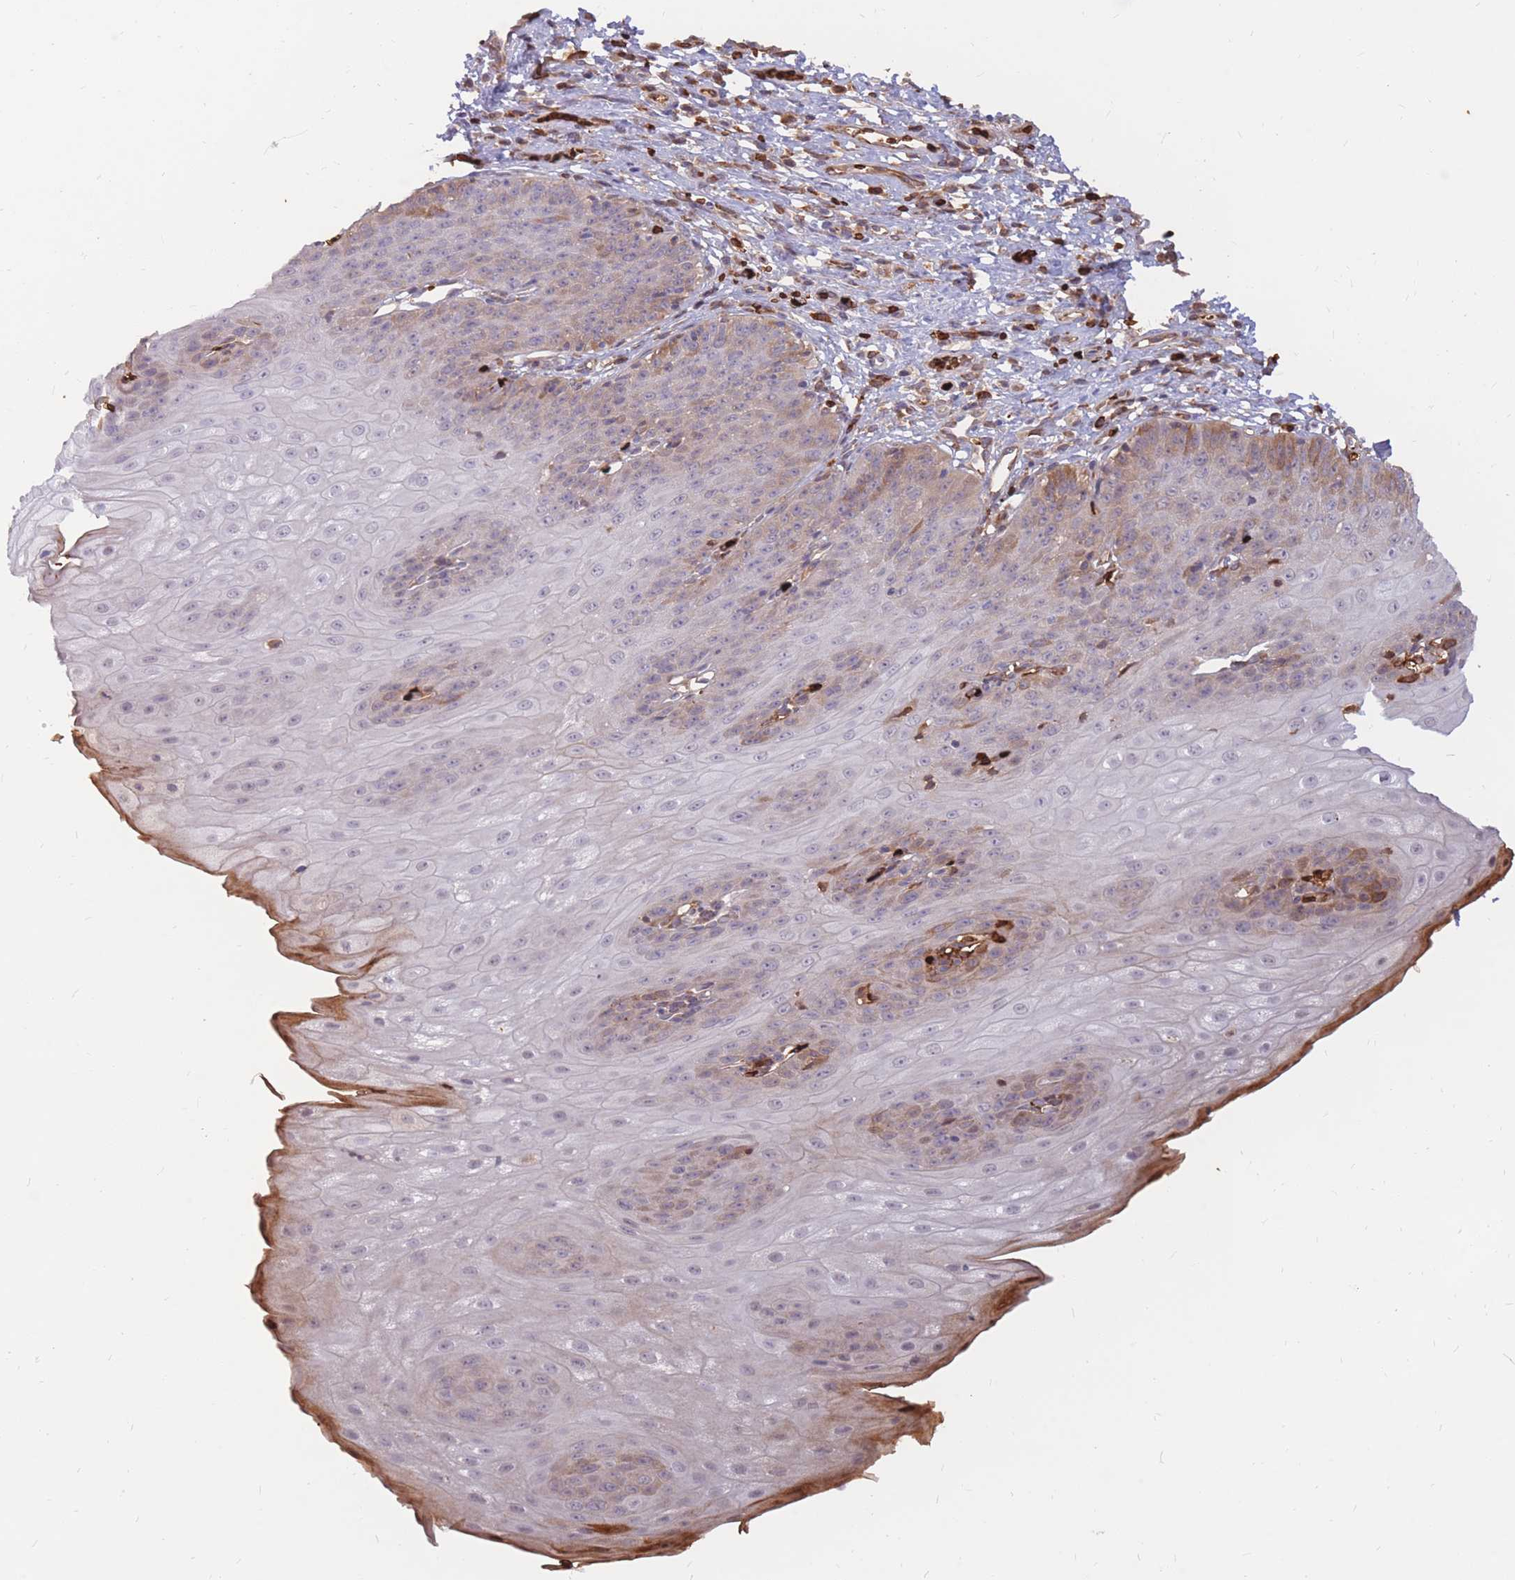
{"staining": {"intensity": "moderate", "quantity": "25%-75%", "location": "cytoplasmic/membranous"}, "tissue": "esophagus", "cell_type": "Squamous epithelial cells", "image_type": "normal", "snomed": [{"axis": "morphology", "description": "Normal tissue, NOS"}, {"axis": "topography", "description": "Esophagus"}], "caption": "Brown immunohistochemical staining in benign human esophagus exhibits moderate cytoplasmic/membranous staining in approximately 25%-75% of squamous epithelial cells.", "gene": "ATP10D", "patient": {"sex": "male", "age": 71}}